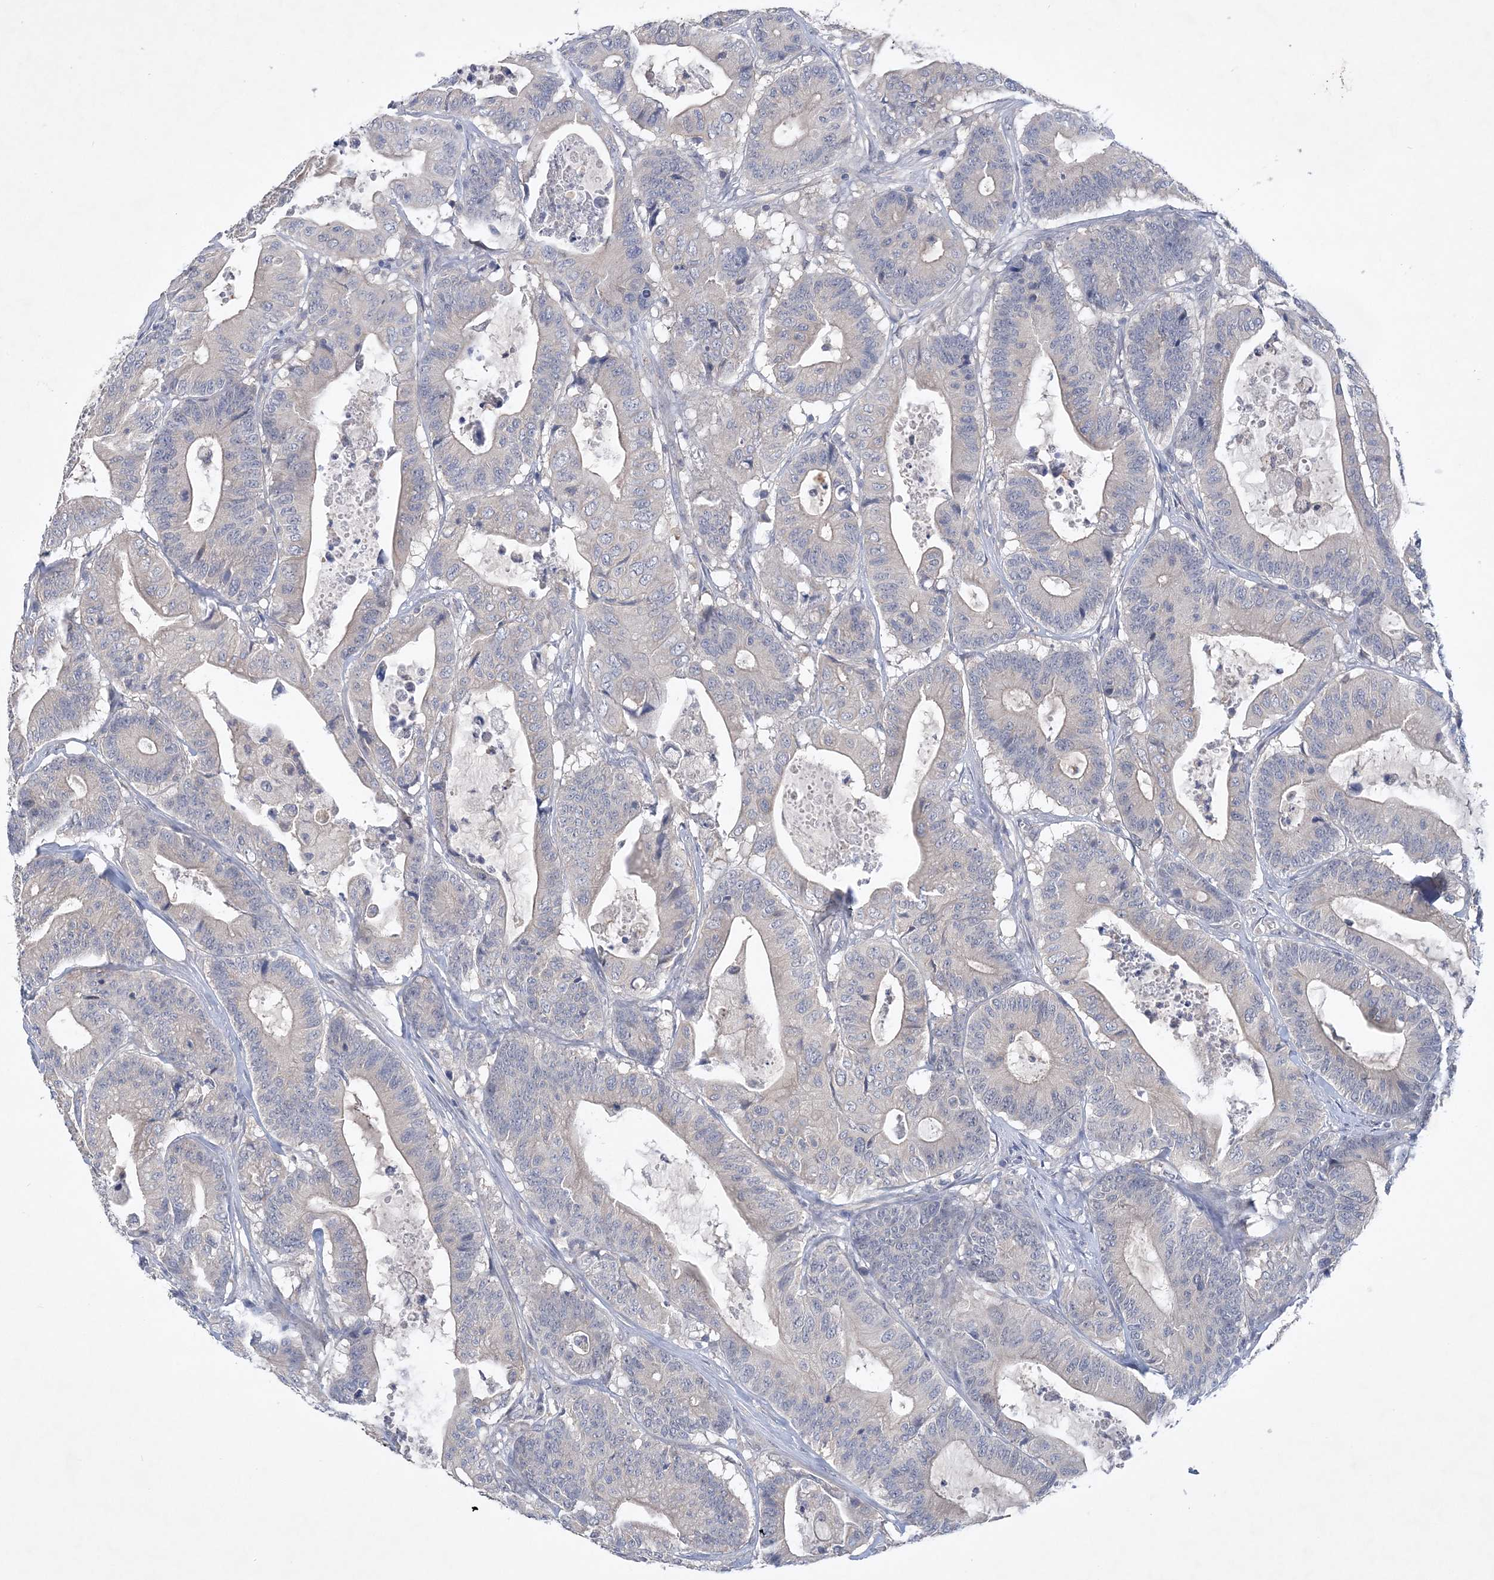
{"staining": {"intensity": "negative", "quantity": "none", "location": "none"}, "tissue": "colorectal cancer", "cell_type": "Tumor cells", "image_type": "cancer", "snomed": [{"axis": "morphology", "description": "Adenocarcinoma, NOS"}, {"axis": "topography", "description": "Colon"}], "caption": "Tumor cells show no significant protein positivity in colorectal adenocarcinoma.", "gene": "ANKRD35", "patient": {"sex": "female", "age": 84}}